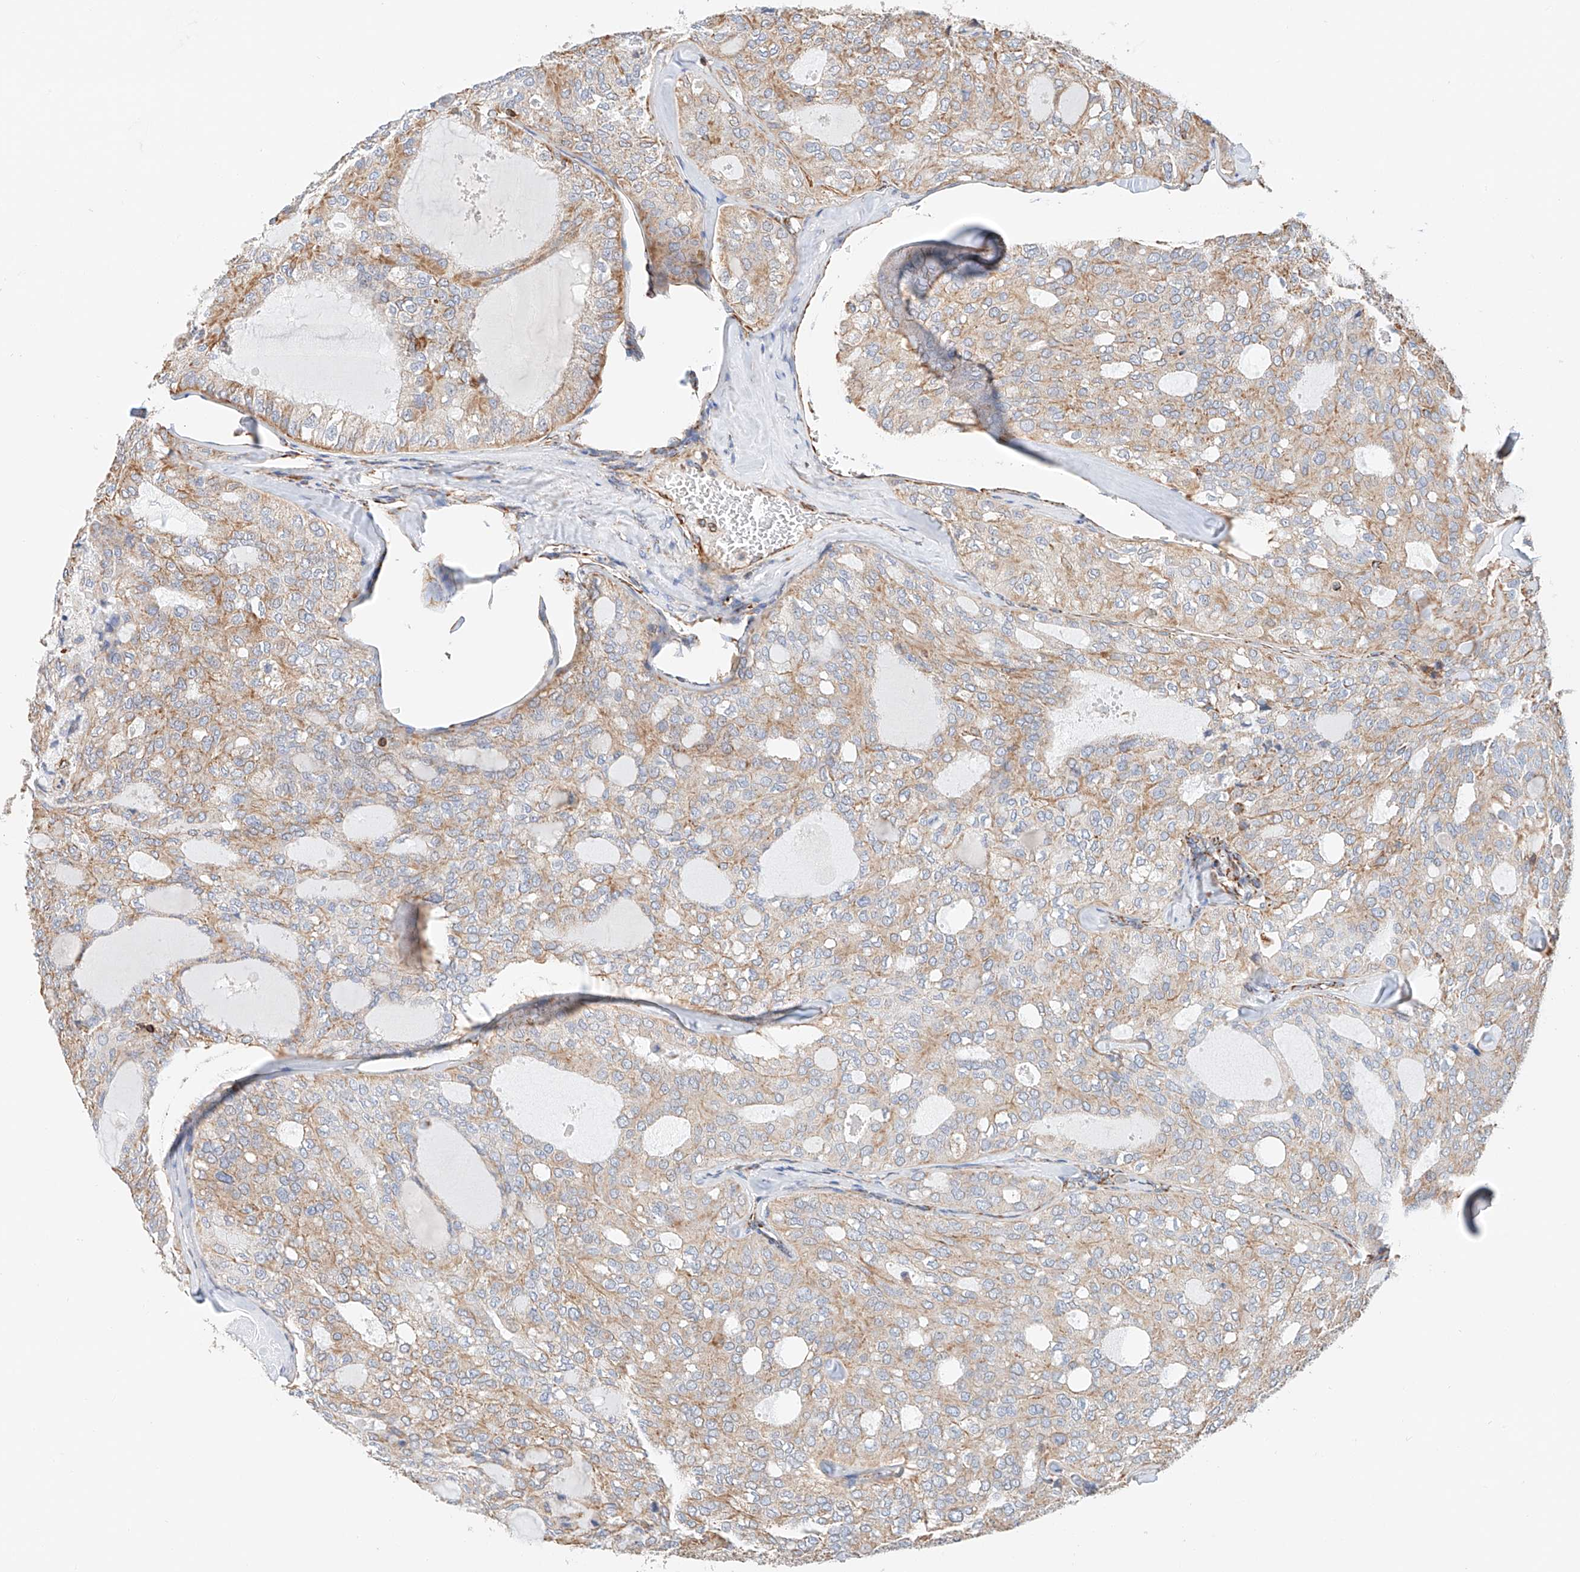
{"staining": {"intensity": "weak", "quantity": "25%-75%", "location": "cytoplasmic/membranous"}, "tissue": "thyroid cancer", "cell_type": "Tumor cells", "image_type": "cancer", "snomed": [{"axis": "morphology", "description": "Follicular adenoma carcinoma, NOS"}, {"axis": "topography", "description": "Thyroid gland"}], "caption": "A photomicrograph of human thyroid cancer stained for a protein displays weak cytoplasmic/membranous brown staining in tumor cells.", "gene": "NDUFV3", "patient": {"sex": "male", "age": 75}}